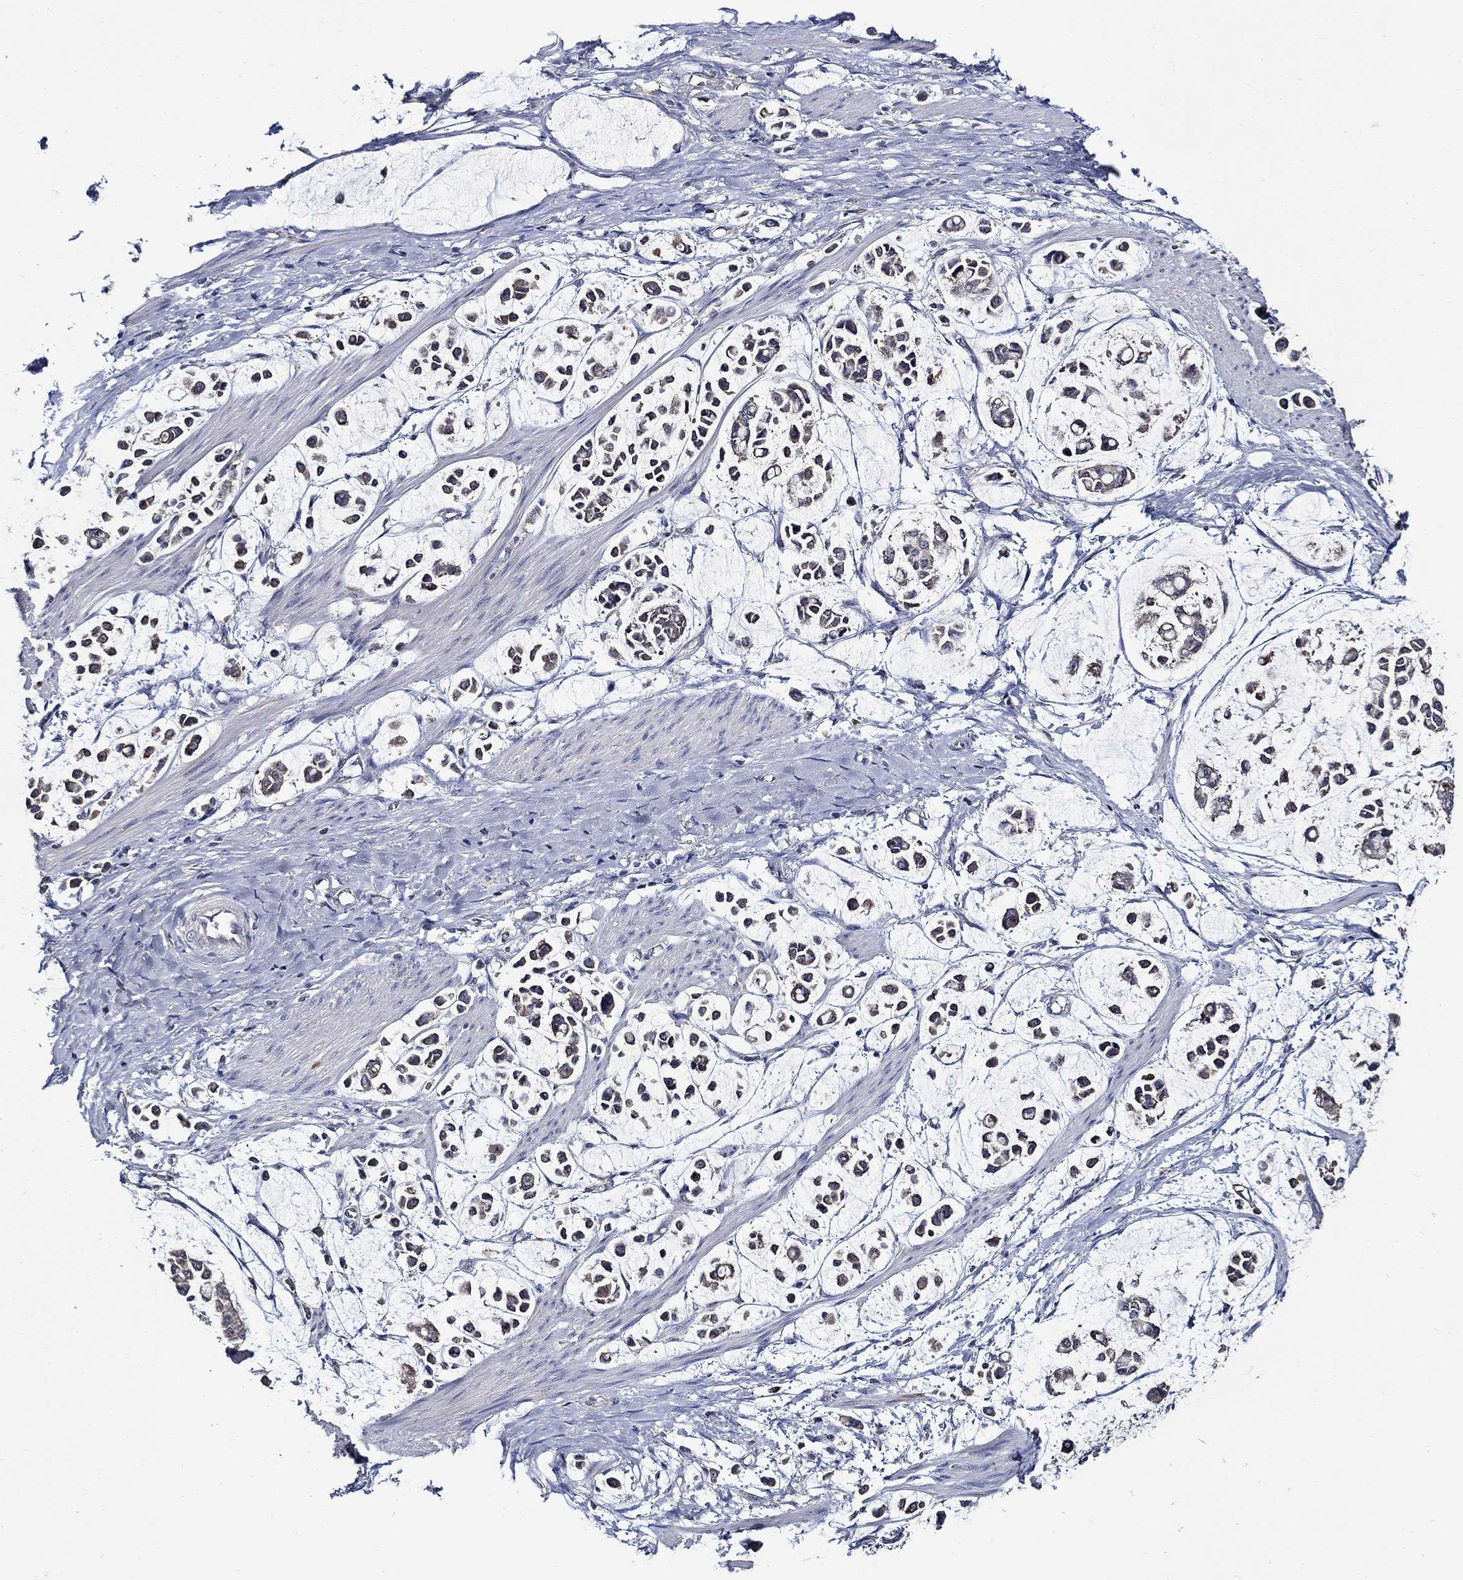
{"staining": {"intensity": "negative", "quantity": "none", "location": "none"}, "tissue": "stomach cancer", "cell_type": "Tumor cells", "image_type": "cancer", "snomed": [{"axis": "morphology", "description": "Adenocarcinoma, NOS"}, {"axis": "topography", "description": "Stomach"}], "caption": "Tumor cells show no significant positivity in stomach cancer. The staining is performed using DAB (3,3'-diaminobenzidine) brown chromogen with nuclei counter-stained in using hematoxylin.", "gene": "WDR53", "patient": {"sex": "male", "age": 82}}